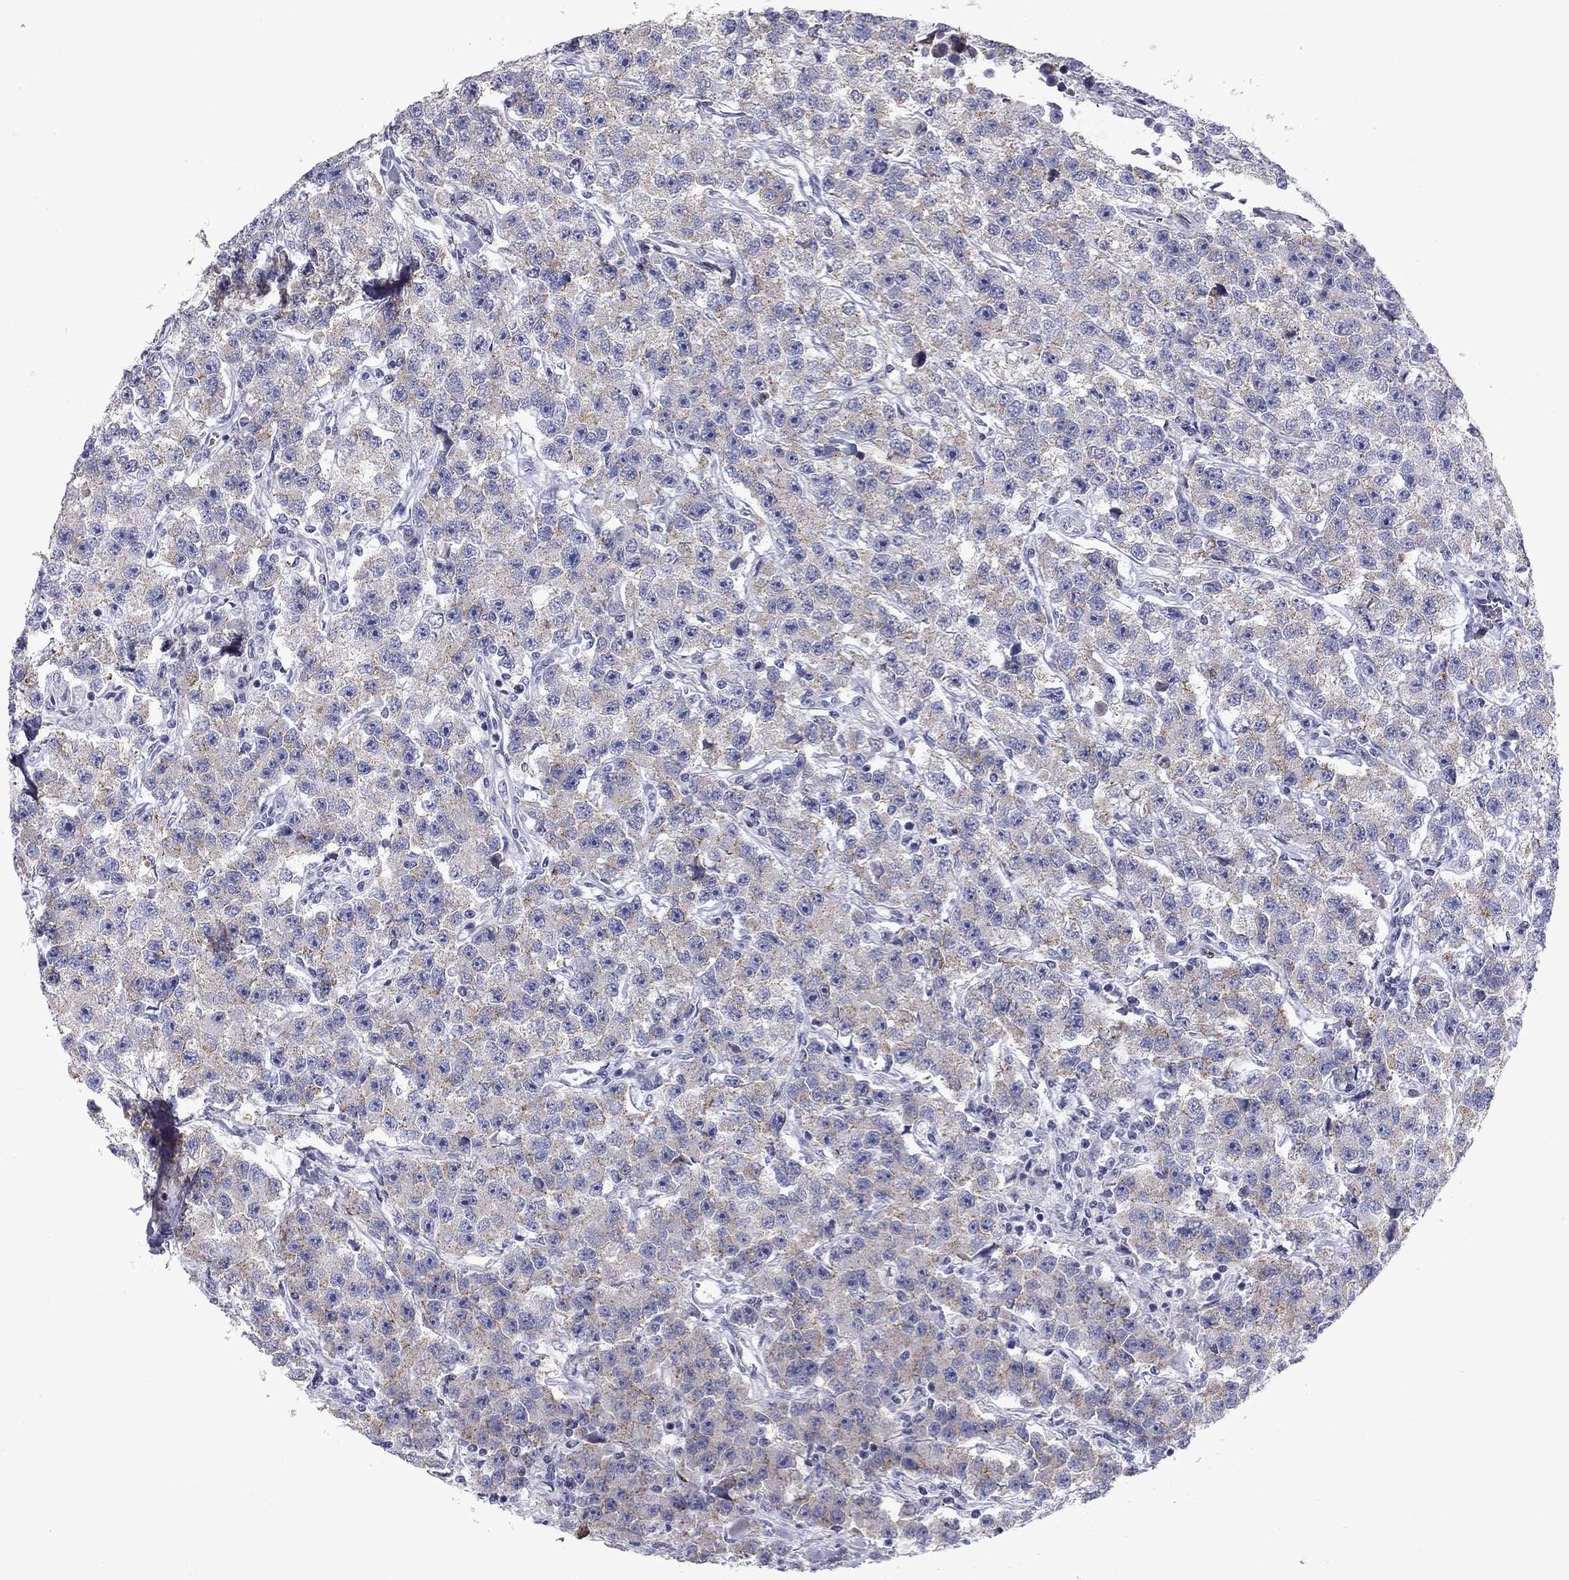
{"staining": {"intensity": "negative", "quantity": "none", "location": "none"}, "tissue": "testis cancer", "cell_type": "Tumor cells", "image_type": "cancer", "snomed": [{"axis": "morphology", "description": "Seminoma, NOS"}, {"axis": "topography", "description": "Testis"}], "caption": "Protein analysis of testis seminoma displays no significant positivity in tumor cells.", "gene": "CLIC6", "patient": {"sex": "male", "age": 59}}